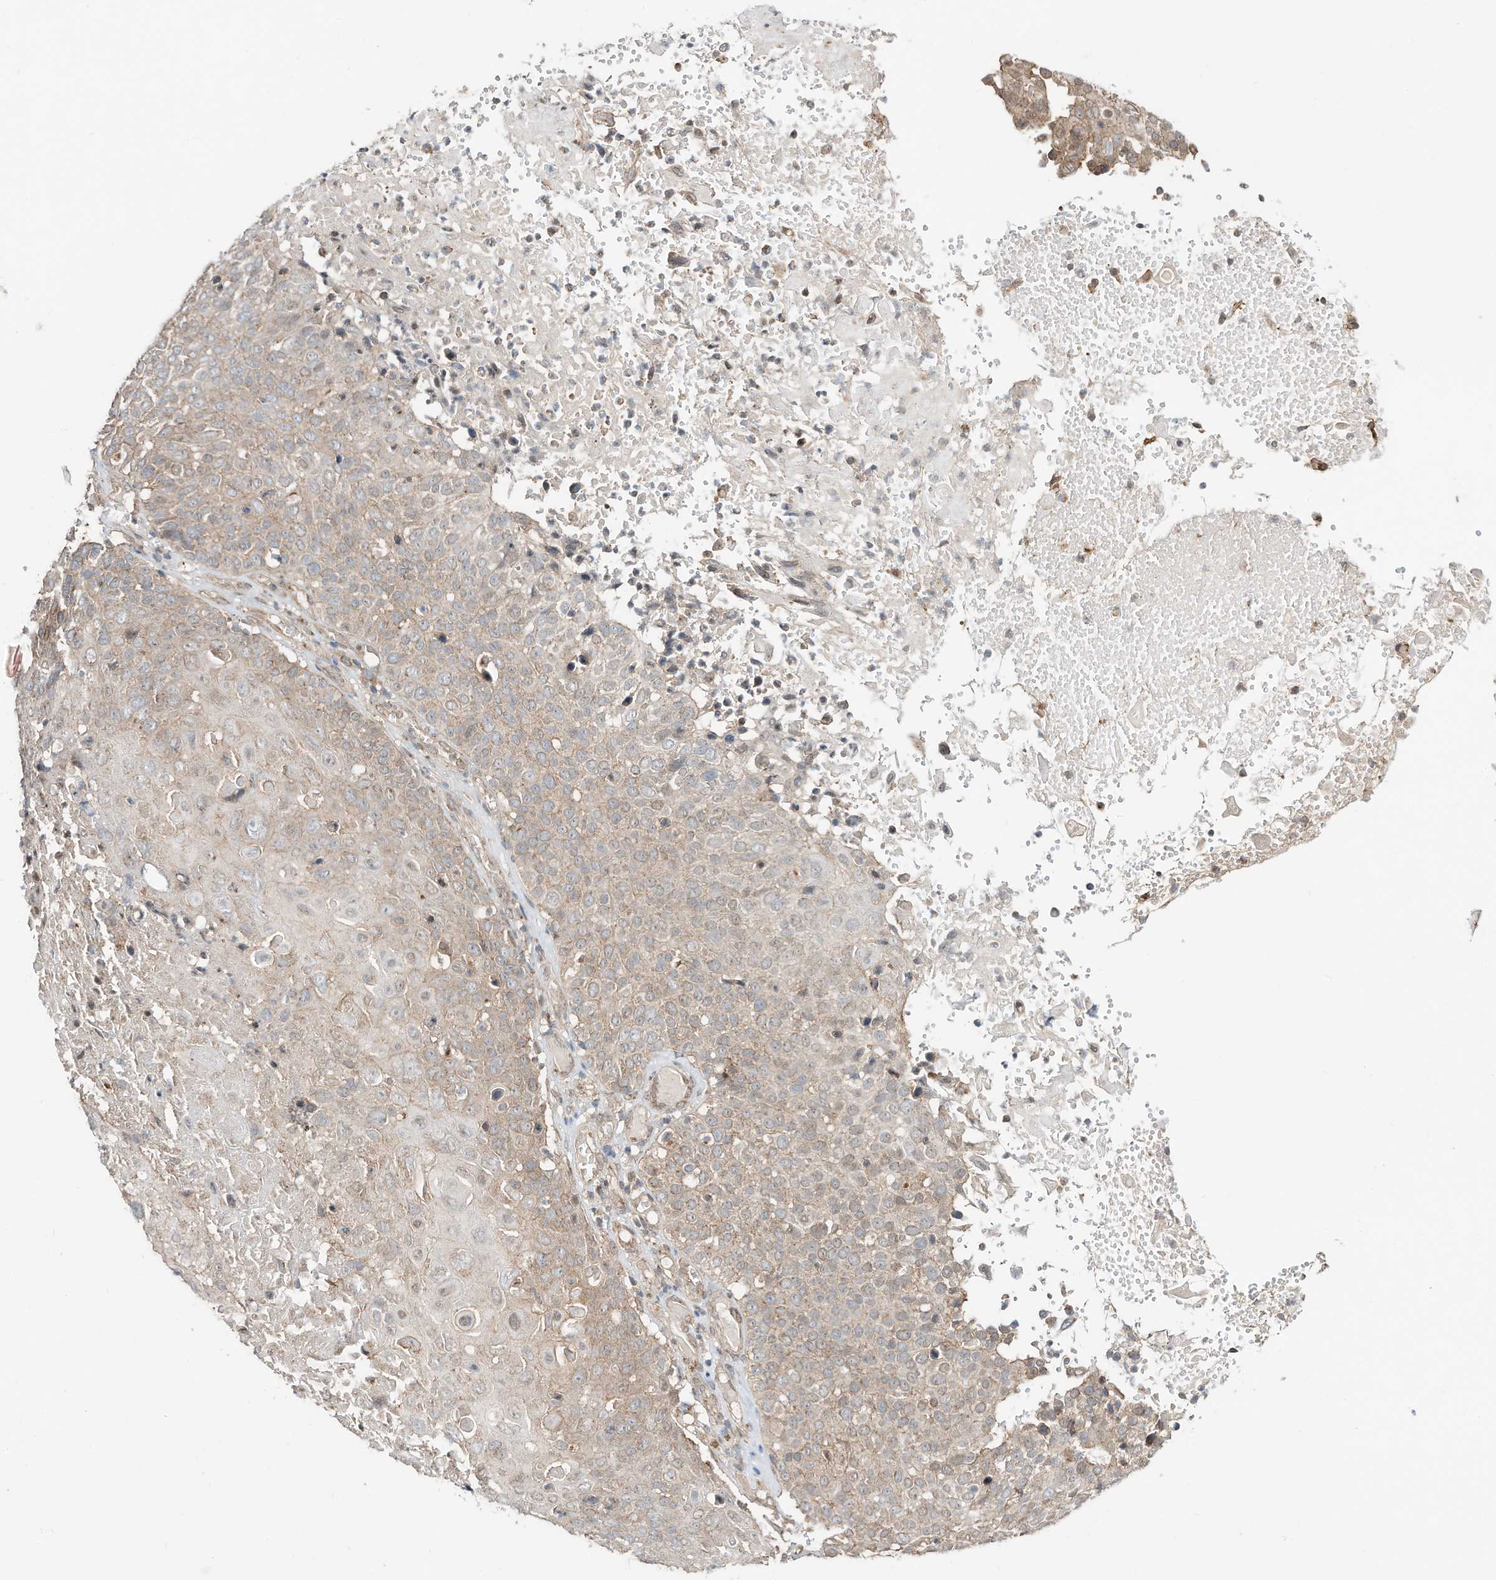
{"staining": {"intensity": "weak", "quantity": ">75%", "location": "cytoplasmic/membranous"}, "tissue": "cervical cancer", "cell_type": "Tumor cells", "image_type": "cancer", "snomed": [{"axis": "morphology", "description": "Squamous cell carcinoma, NOS"}, {"axis": "topography", "description": "Cervix"}], "caption": "Squamous cell carcinoma (cervical) stained with a brown dye displays weak cytoplasmic/membranous positive positivity in approximately >75% of tumor cells.", "gene": "CUX1", "patient": {"sex": "female", "age": 74}}